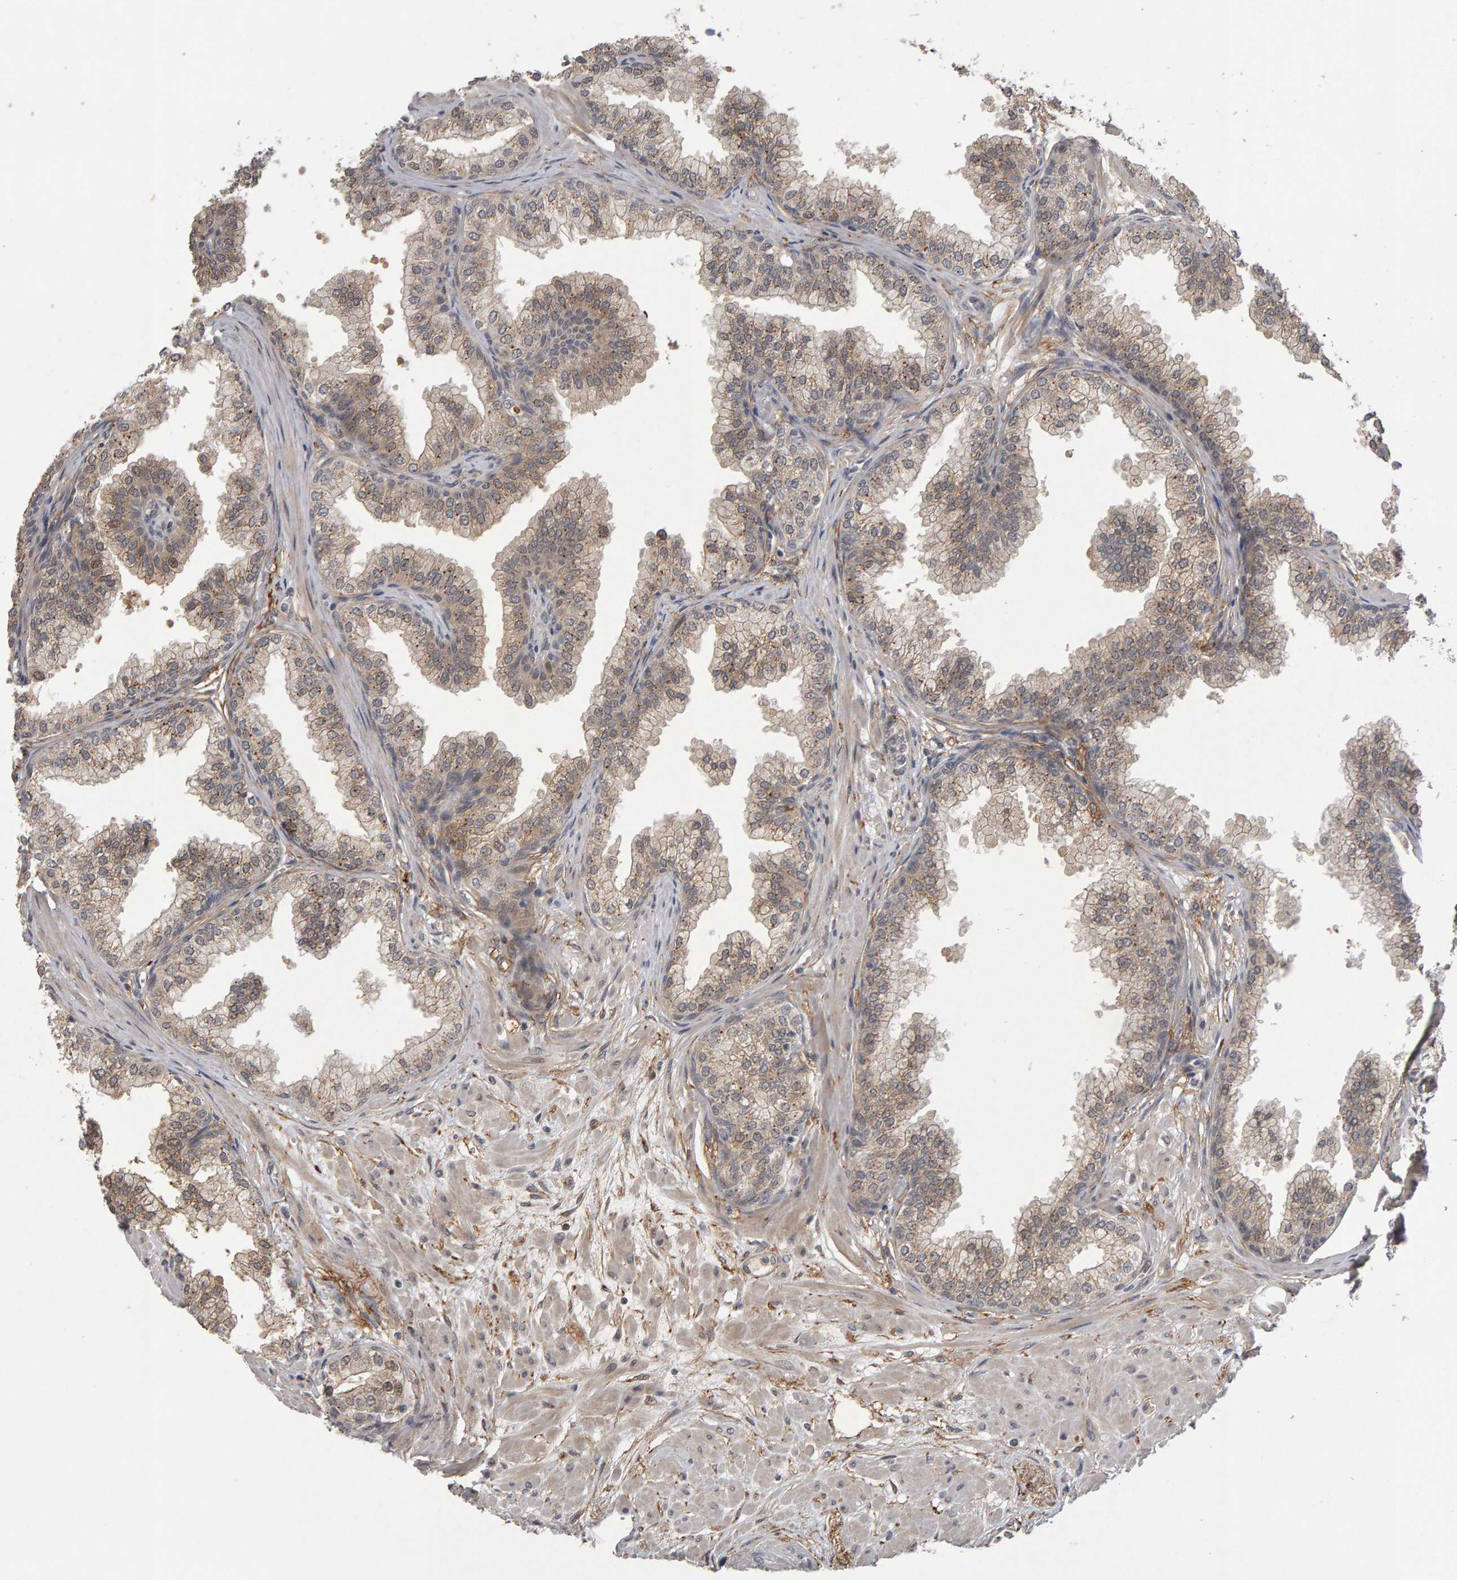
{"staining": {"intensity": "weak", "quantity": ">75%", "location": "cytoplasmic/membranous"}, "tissue": "prostate", "cell_type": "Glandular cells", "image_type": "normal", "snomed": [{"axis": "morphology", "description": "Normal tissue, NOS"}, {"axis": "morphology", "description": "Urothelial carcinoma, Low grade"}, {"axis": "topography", "description": "Urinary bladder"}, {"axis": "topography", "description": "Prostate"}], "caption": "Protein staining exhibits weak cytoplasmic/membranous staining in approximately >75% of glandular cells in benign prostate.", "gene": "CDCA5", "patient": {"sex": "male", "age": 60}}